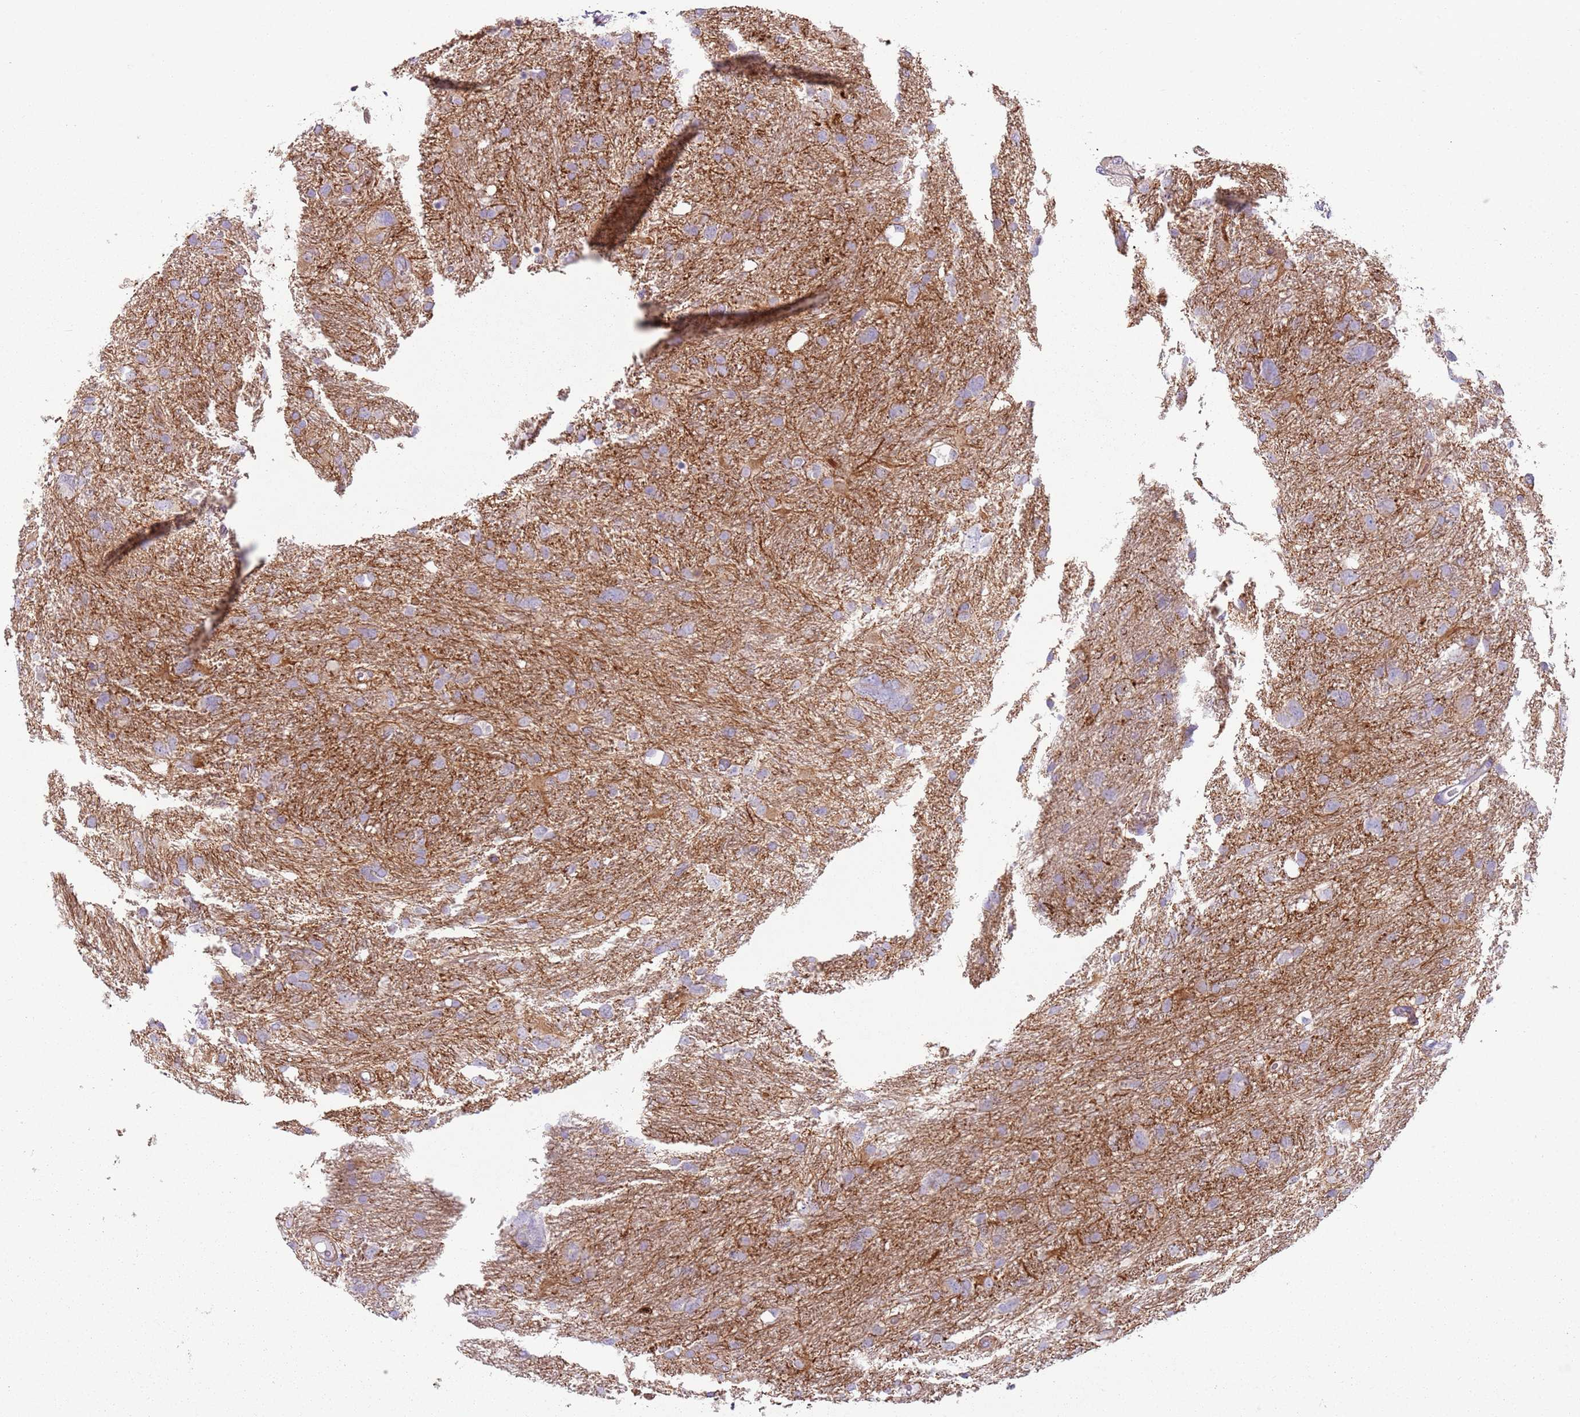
{"staining": {"intensity": "negative", "quantity": "none", "location": "none"}, "tissue": "glioma", "cell_type": "Tumor cells", "image_type": "cancer", "snomed": [{"axis": "morphology", "description": "Glioma, malignant, High grade"}, {"axis": "topography", "description": "Brain"}], "caption": "A micrograph of human malignant high-grade glioma is negative for staining in tumor cells. (Immunohistochemistry (ihc), brightfield microscopy, high magnification).", "gene": "GNAI3", "patient": {"sex": "male", "age": 61}}